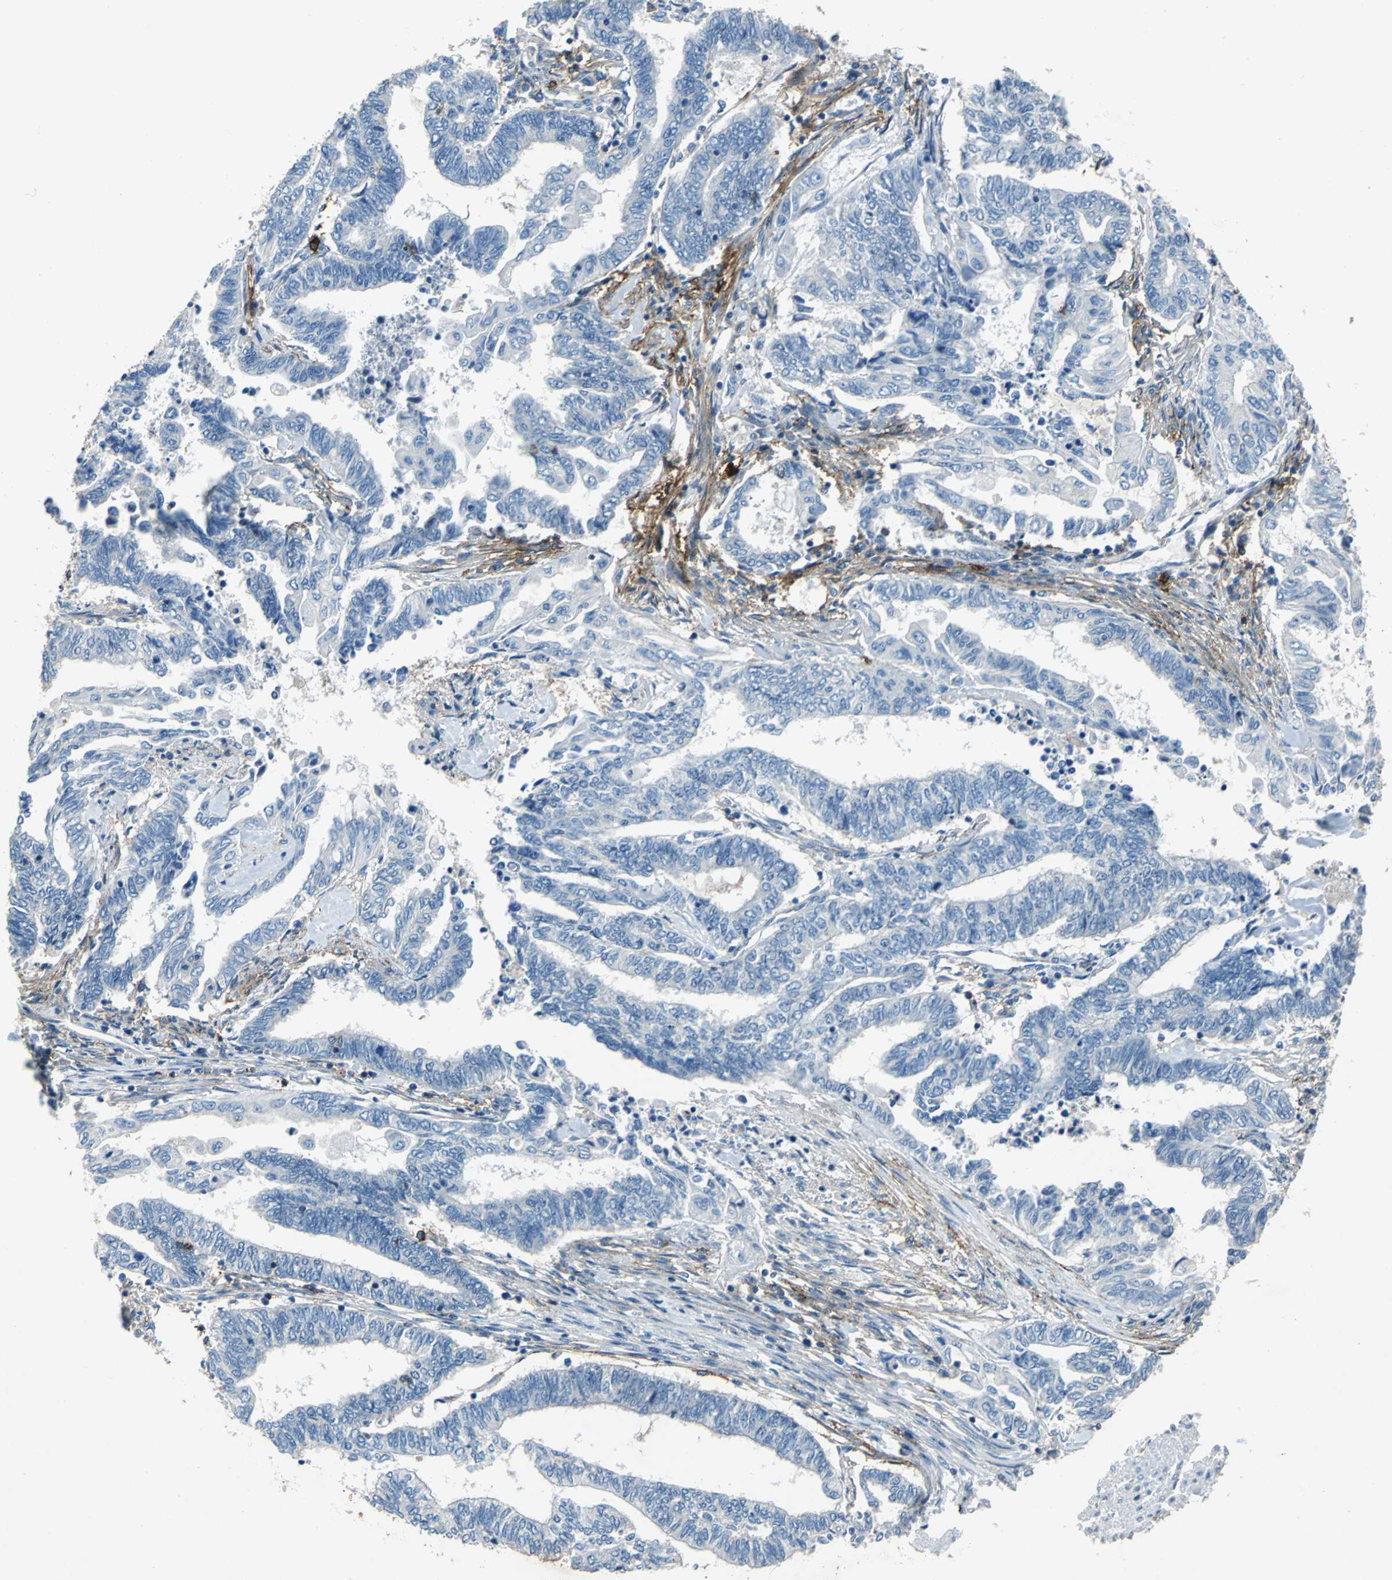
{"staining": {"intensity": "negative", "quantity": "none", "location": "none"}, "tissue": "endometrial cancer", "cell_type": "Tumor cells", "image_type": "cancer", "snomed": [{"axis": "morphology", "description": "Adenocarcinoma, NOS"}, {"axis": "topography", "description": "Uterus"}, {"axis": "topography", "description": "Endometrium"}], "caption": "Immunohistochemistry (IHC) image of neoplastic tissue: adenocarcinoma (endometrial) stained with DAB (3,3'-diaminobenzidine) demonstrates no significant protein staining in tumor cells.", "gene": "RPS13", "patient": {"sex": "female", "age": 70}}